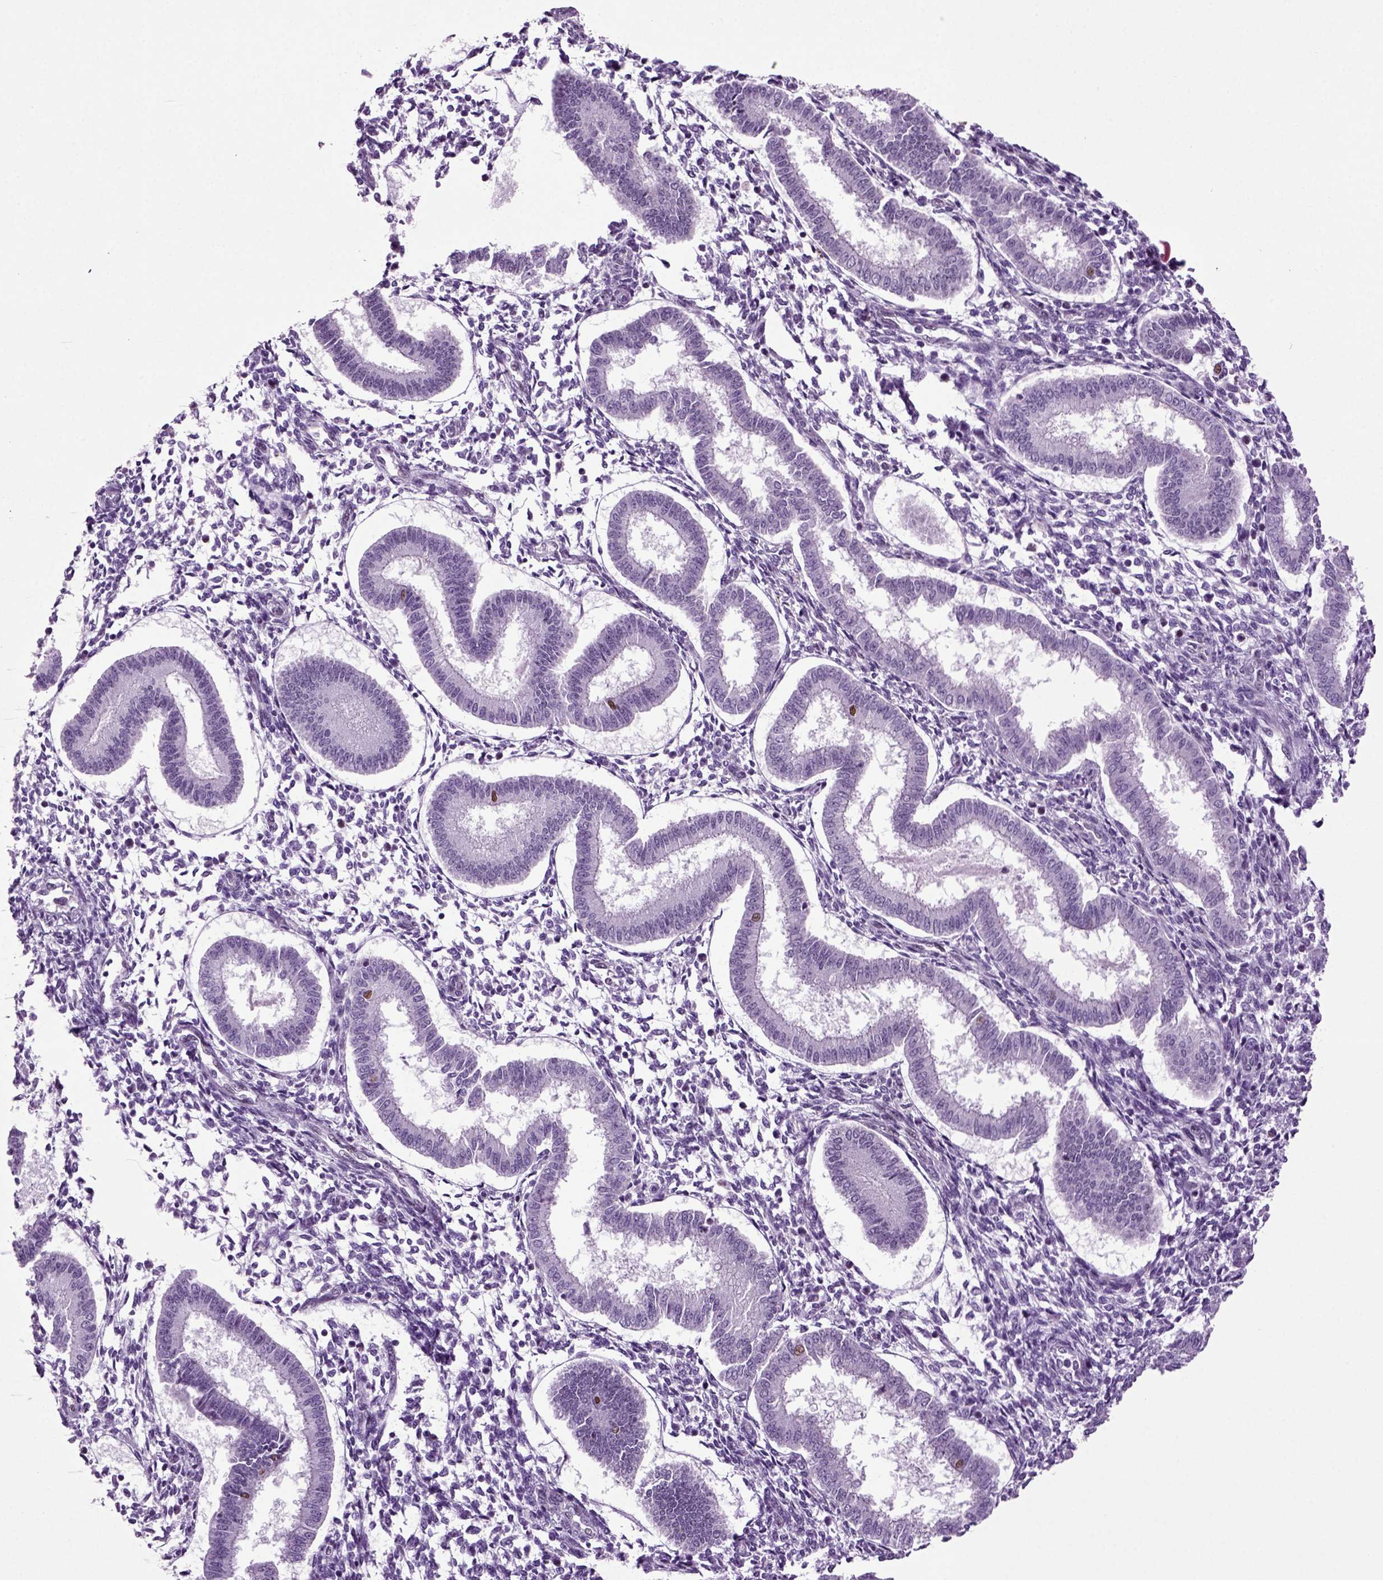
{"staining": {"intensity": "negative", "quantity": "none", "location": "none"}, "tissue": "endometrium", "cell_type": "Cells in endometrial stroma", "image_type": "normal", "snomed": [{"axis": "morphology", "description": "Normal tissue, NOS"}, {"axis": "topography", "description": "Endometrium"}], "caption": "DAB immunohistochemical staining of normal human endometrium shows no significant expression in cells in endometrial stroma.", "gene": "RFX3", "patient": {"sex": "female", "age": 43}}